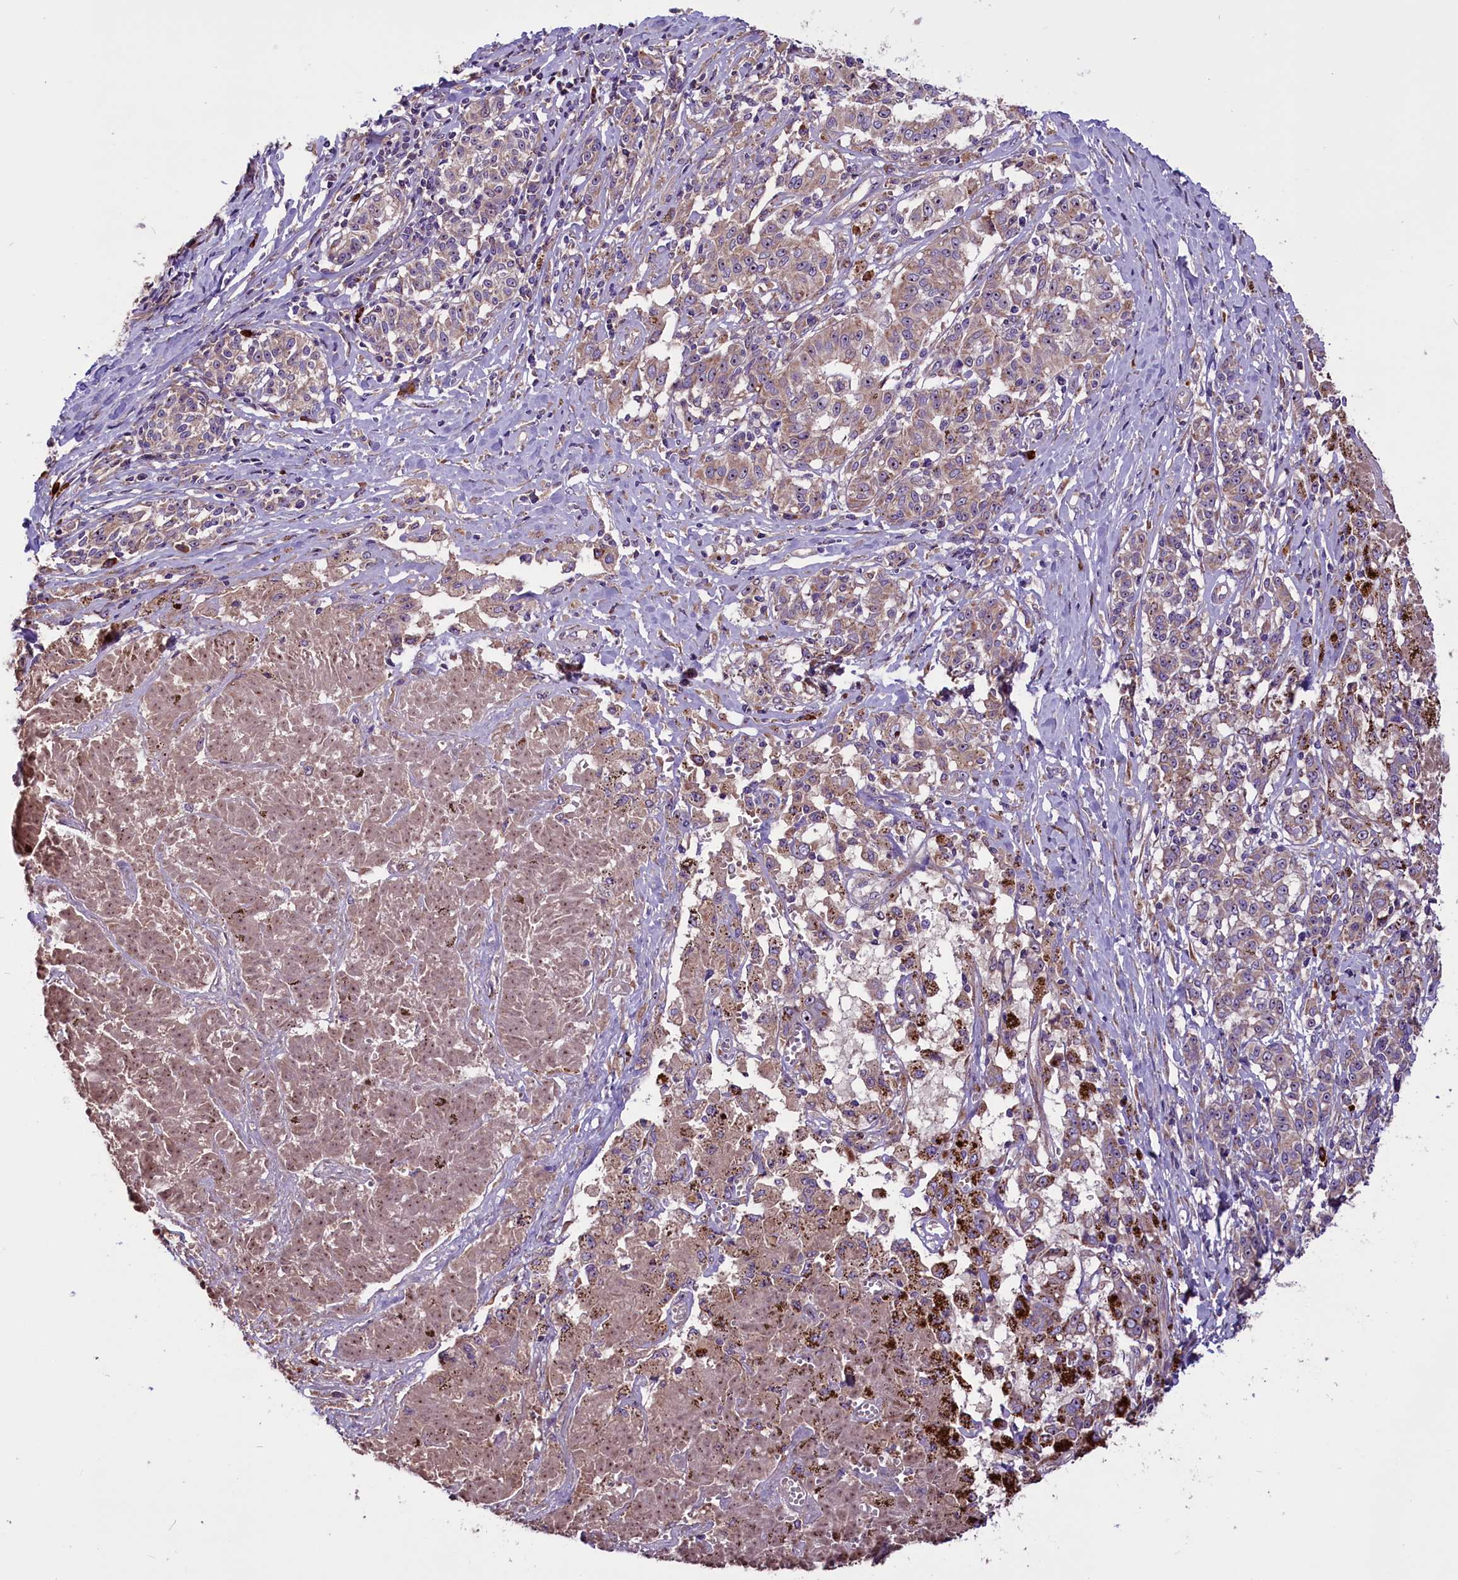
{"staining": {"intensity": "weak", "quantity": ">75%", "location": "cytoplasmic/membranous"}, "tissue": "melanoma", "cell_type": "Tumor cells", "image_type": "cancer", "snomed": [{"axis": "morphology", "description": "Malignant melanoma, NOS"}, {"axis": "topography", "description": "Skin"}], "caption": "An image of melanoma stained for a protein shows weak cytoplasmic/membranous brown staining in tumor cells.", "gene": "FRY", "patient": {"sex": "female", "age": 72}}